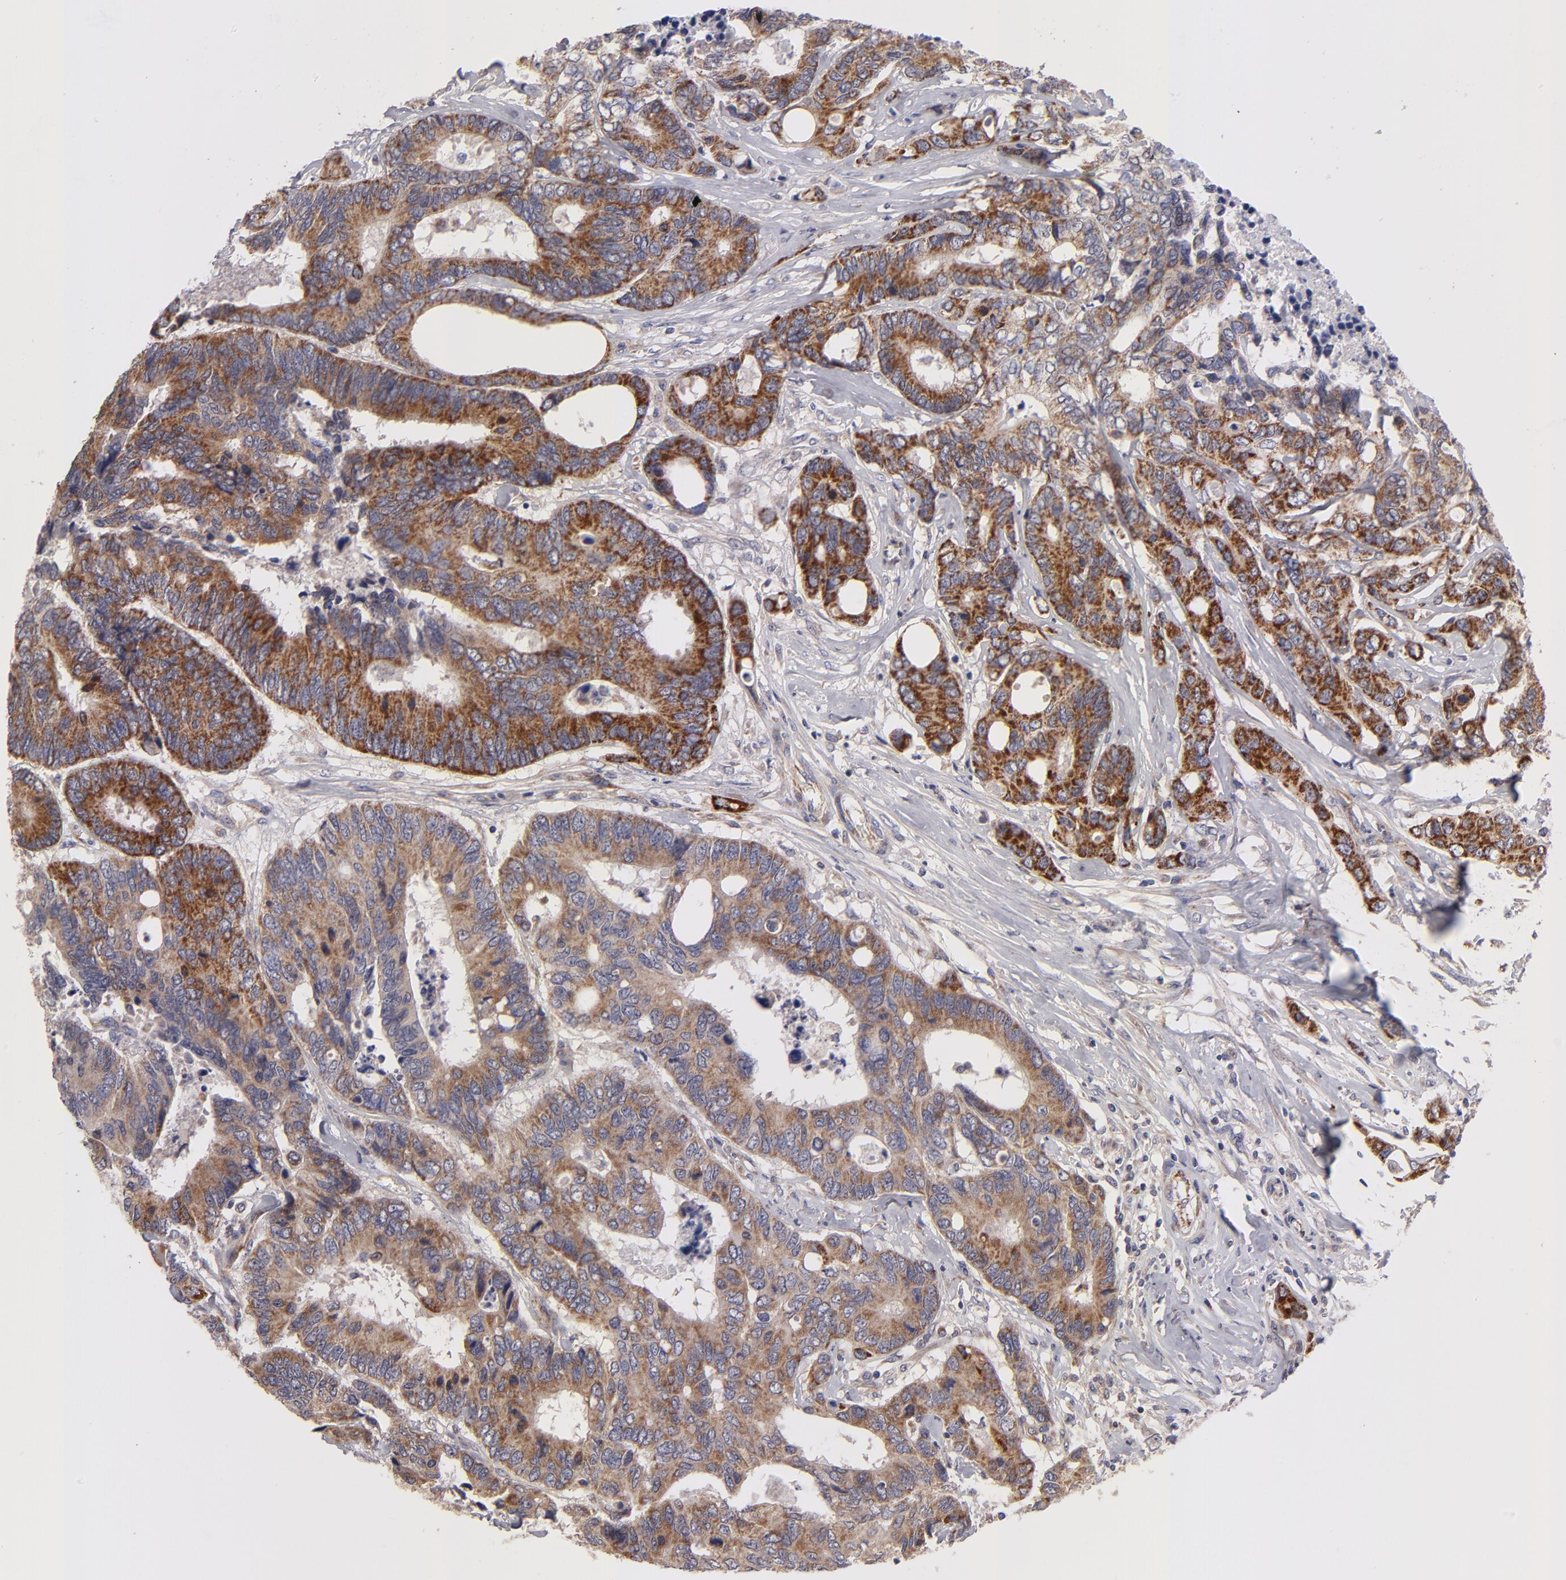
{"staining": {"intensity": "moderate", "quantity": ">75%", "location": "cytoplasmic/membranous"}, "tissue": "colorectal cancer", "cell_type": "Tumor cells", "image_type": "cancer", "snomed": [{"axis": "morphology", "description": "Adenocarcinoma, NOS"}, {"axis": "topography", "description": "Rectum"}], "caption": "Brown immunohistochemical staining in human adenocarcinoma (colorectal) demonstrates moderate cytoplasmic/membranous staining in about >75% of tumor cells.", "gene": "HCCS", "patient": {"sex": "male", "age": 55}}